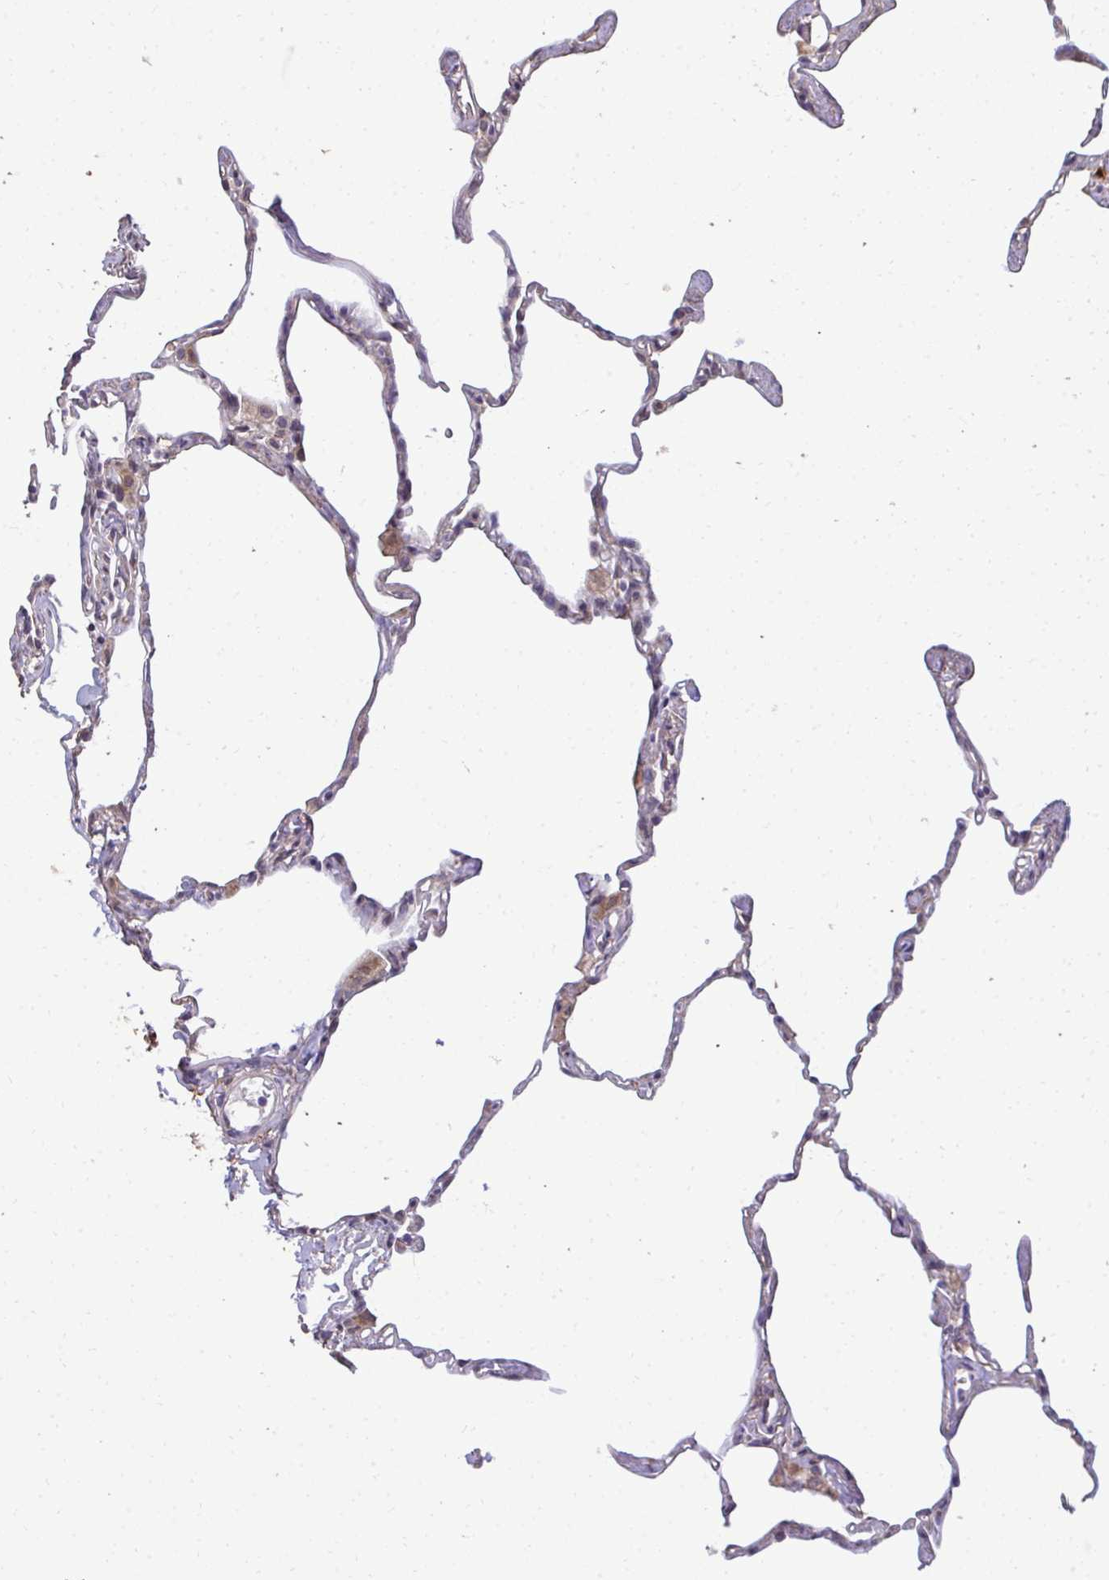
{"staining": {"intensity": "negative", "quantity": "none", "location": "none"}, "tissue": "lung", "cell_type": "Alveolar cells", "image_type": "normal", "snomed": [{"axis": "morphology", "description": "Normal tissue, NOS"}, {"axis": "topography", "description": "Lung"}], "caption": "High magnification brightfield microscopy of unremarkable lung stained with DAB (brown) and counterstained with hematoxylin (blue): alveolar cells show no significant positivity. (DAB immunohistochemistry (IHC) with hematoxylin counter stain).", "gene": "FIBCD1", "patient": {"sex": "male", "age": 65}}